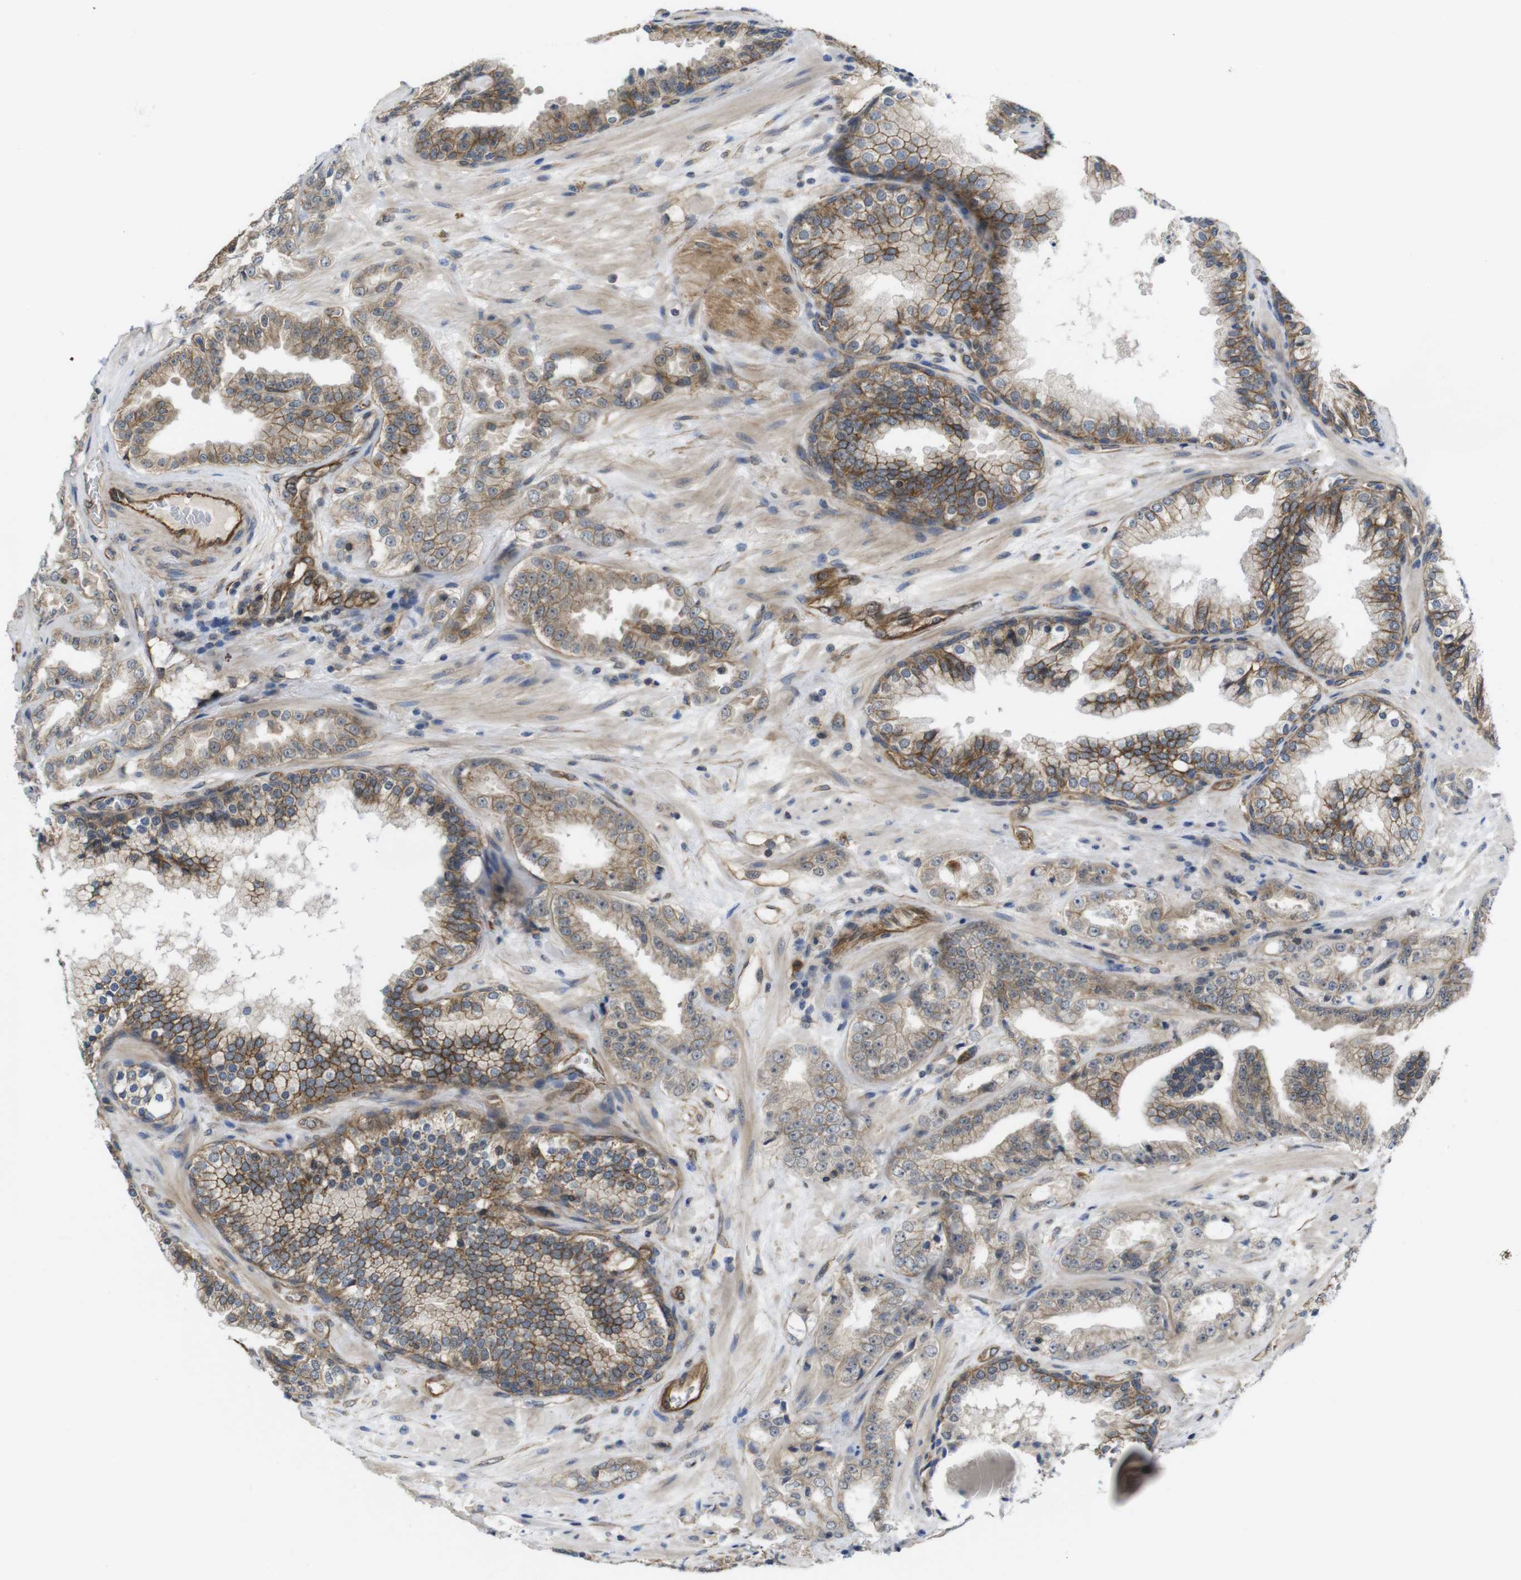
{"staining": {"intensity": "moderate", "quantity": ">75%", "location": "cytoplasmic/membranous"}, "tissue": "prostate cancer", "cell_type": "Tumor cells", "image_type": "cancer", "snomed": [{"axis": "morphology", "description": "Adenocarcinoma, High grade"}, {"axis": "topography", "description": "Prostate"}], "caption": "Immunohistochemical staining of human prostate high-grade adenocarcinoma displays moderate cytoplasmic/membranous protein staining in approximately >75% of tumor cells. The protein is stained brown, and the nuclei are stained in blue (DAB IHC with brightfield microscopy, high magnification).", "gene": "ZDHHC5", "patient": {"sex": "male", "age": 65}}